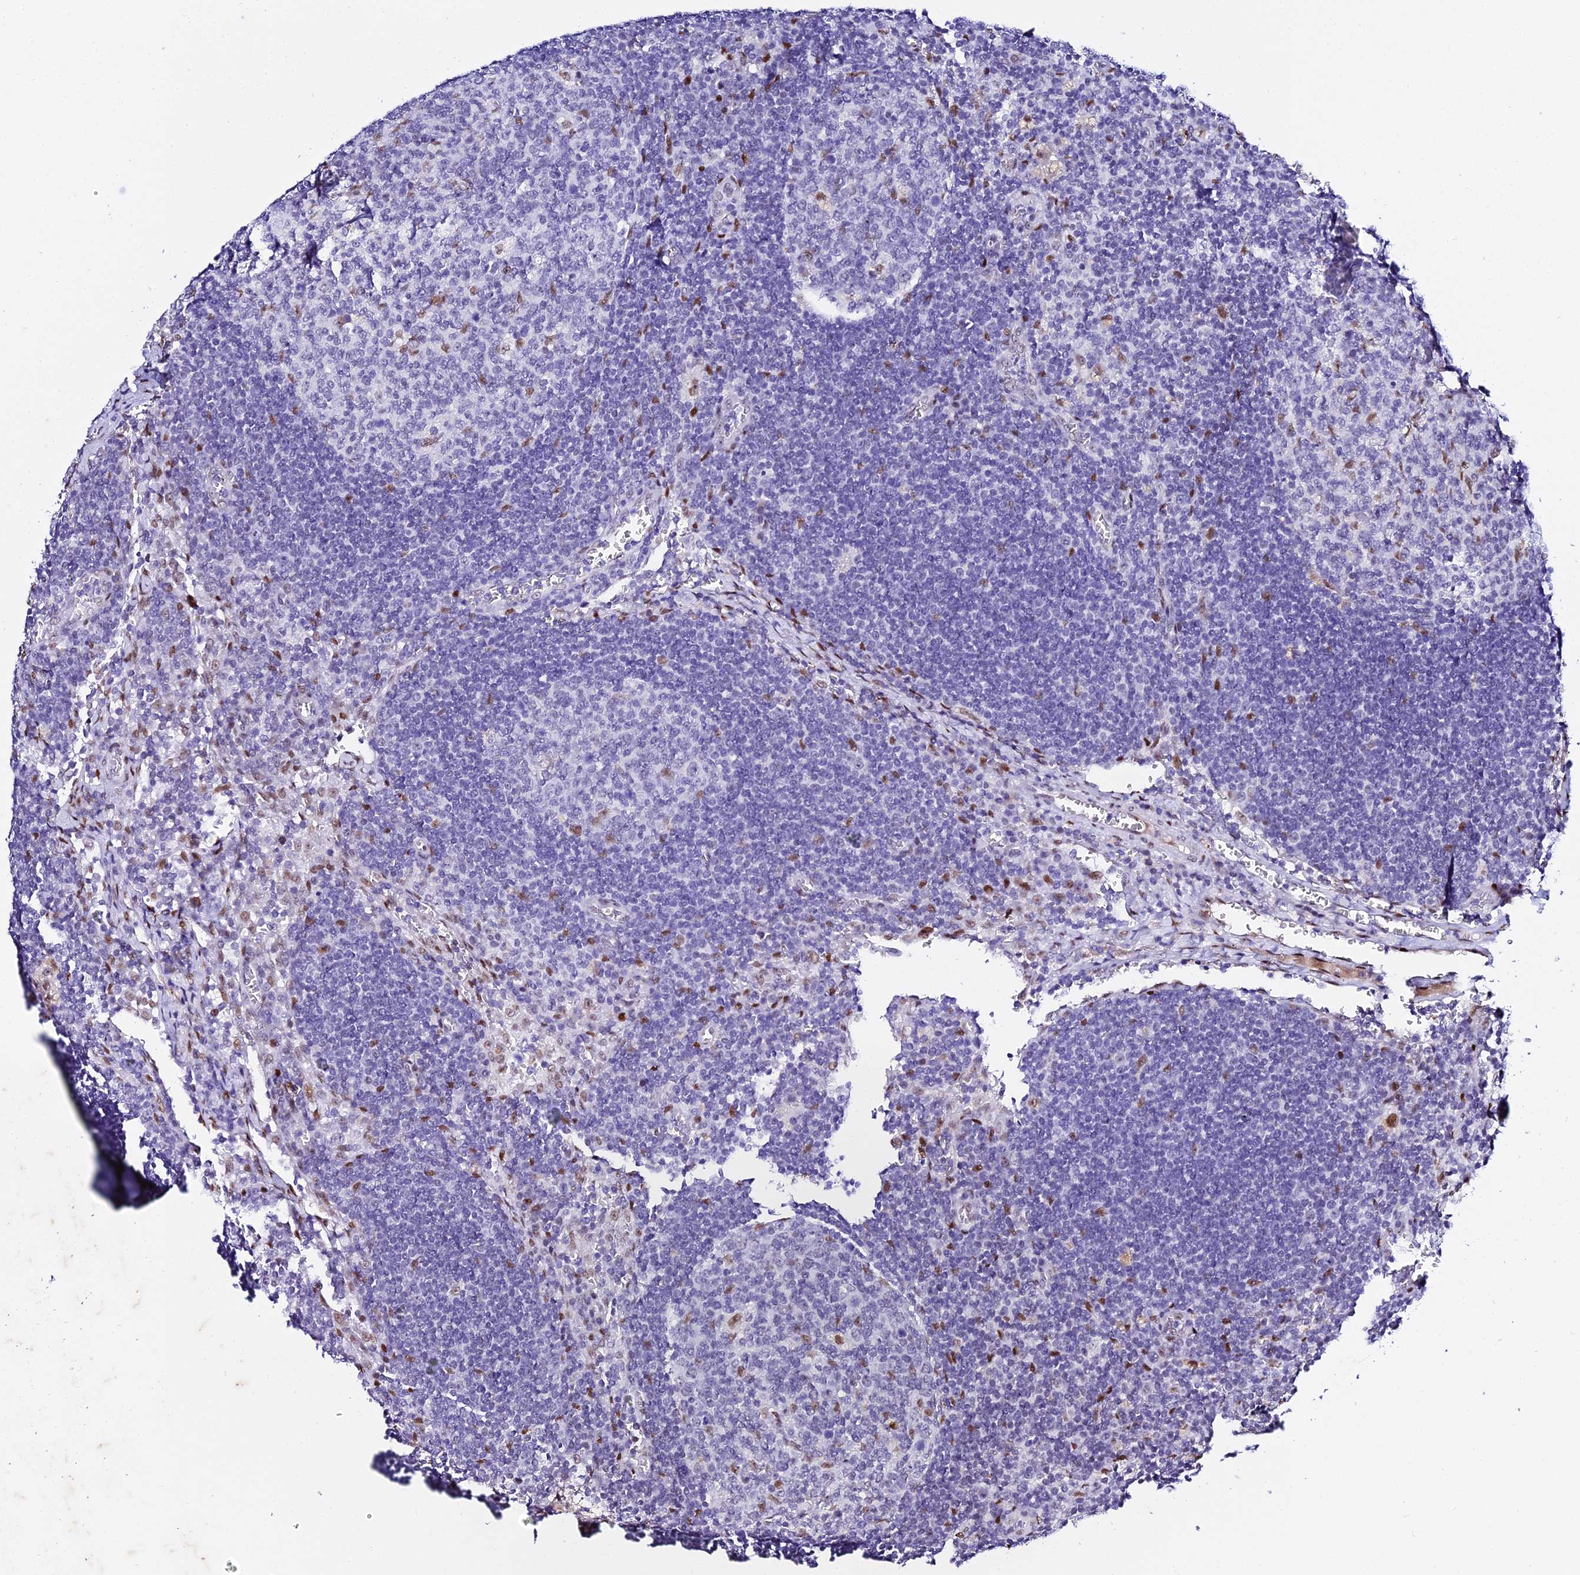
{"staining": {"intensity": "weak", "quantity": "<25%", "location": "nuclear"}, "tissue": "lymph node", "cell_type": "Germinal center cells", "image_type": "normal", "snomed": [{"axis": "morphology", "description": "Normal tissue, NOS"}, {"axis": "topography", "description": "Lymph node"}], "caption": "Germinal center cells show no significant protein expression in unremarkable lymph node.", "gene": "POFUT2", "patient": {"sex": "female", "age": 73}}